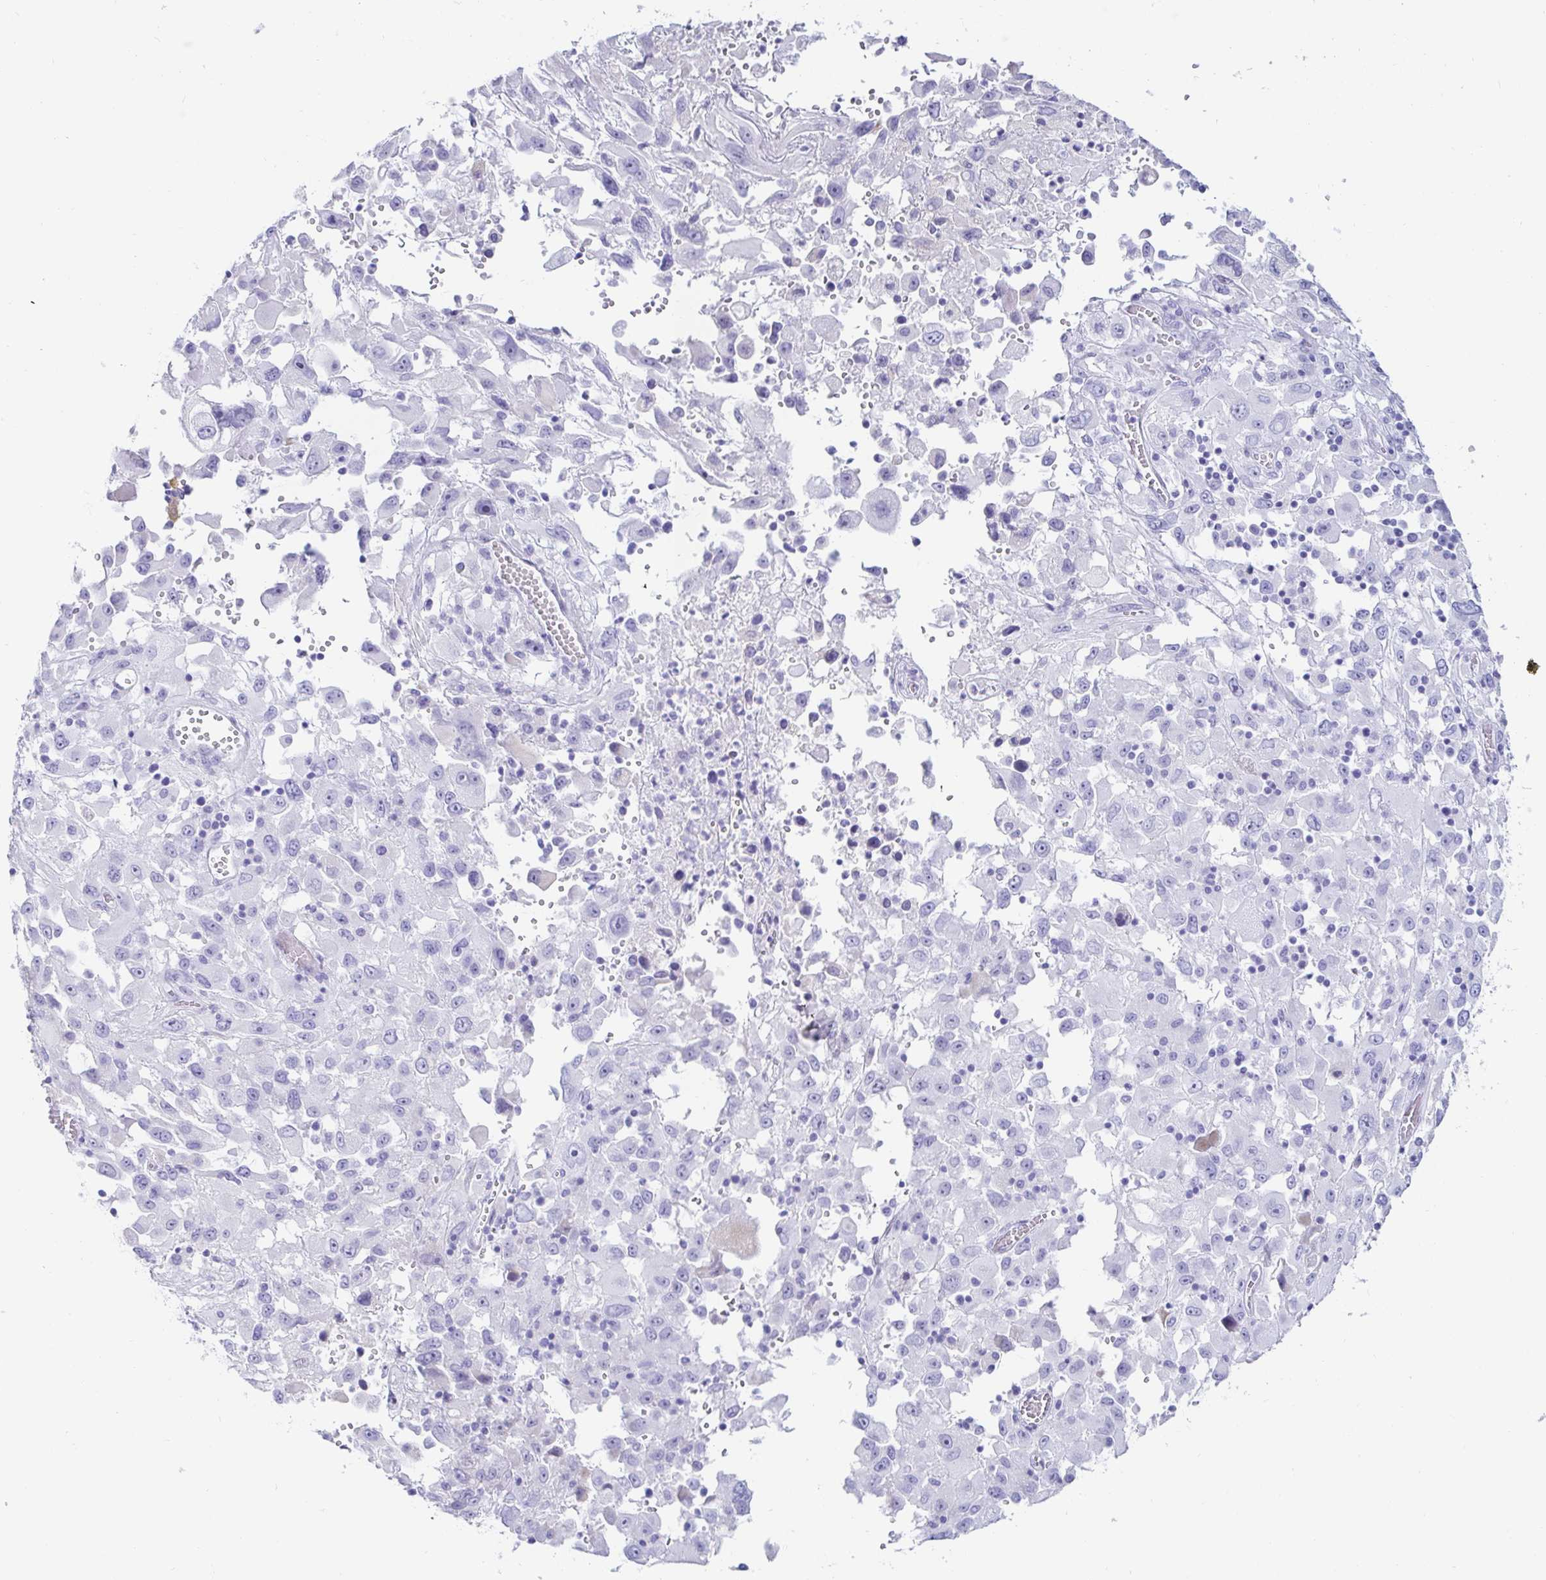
{"staining": {"intensity": "negative", "quantity": "none", "location": "none"}, "tissue": "melanoma", "cell_type": "Tumor cells", "image_type": "cancer", "snomed": [{"axis": "morphology", "description": "Malignant melanoma, Metastatic site"}, {"axis": "topography", "description": "Soft tissue"}], "caption": "The micrograph demonstrates no significant positivity in tumor cells of malignant melanoma (metastatic site).", "gene": "C4orf17", "patient": {"sex": "male", "age": 50}}